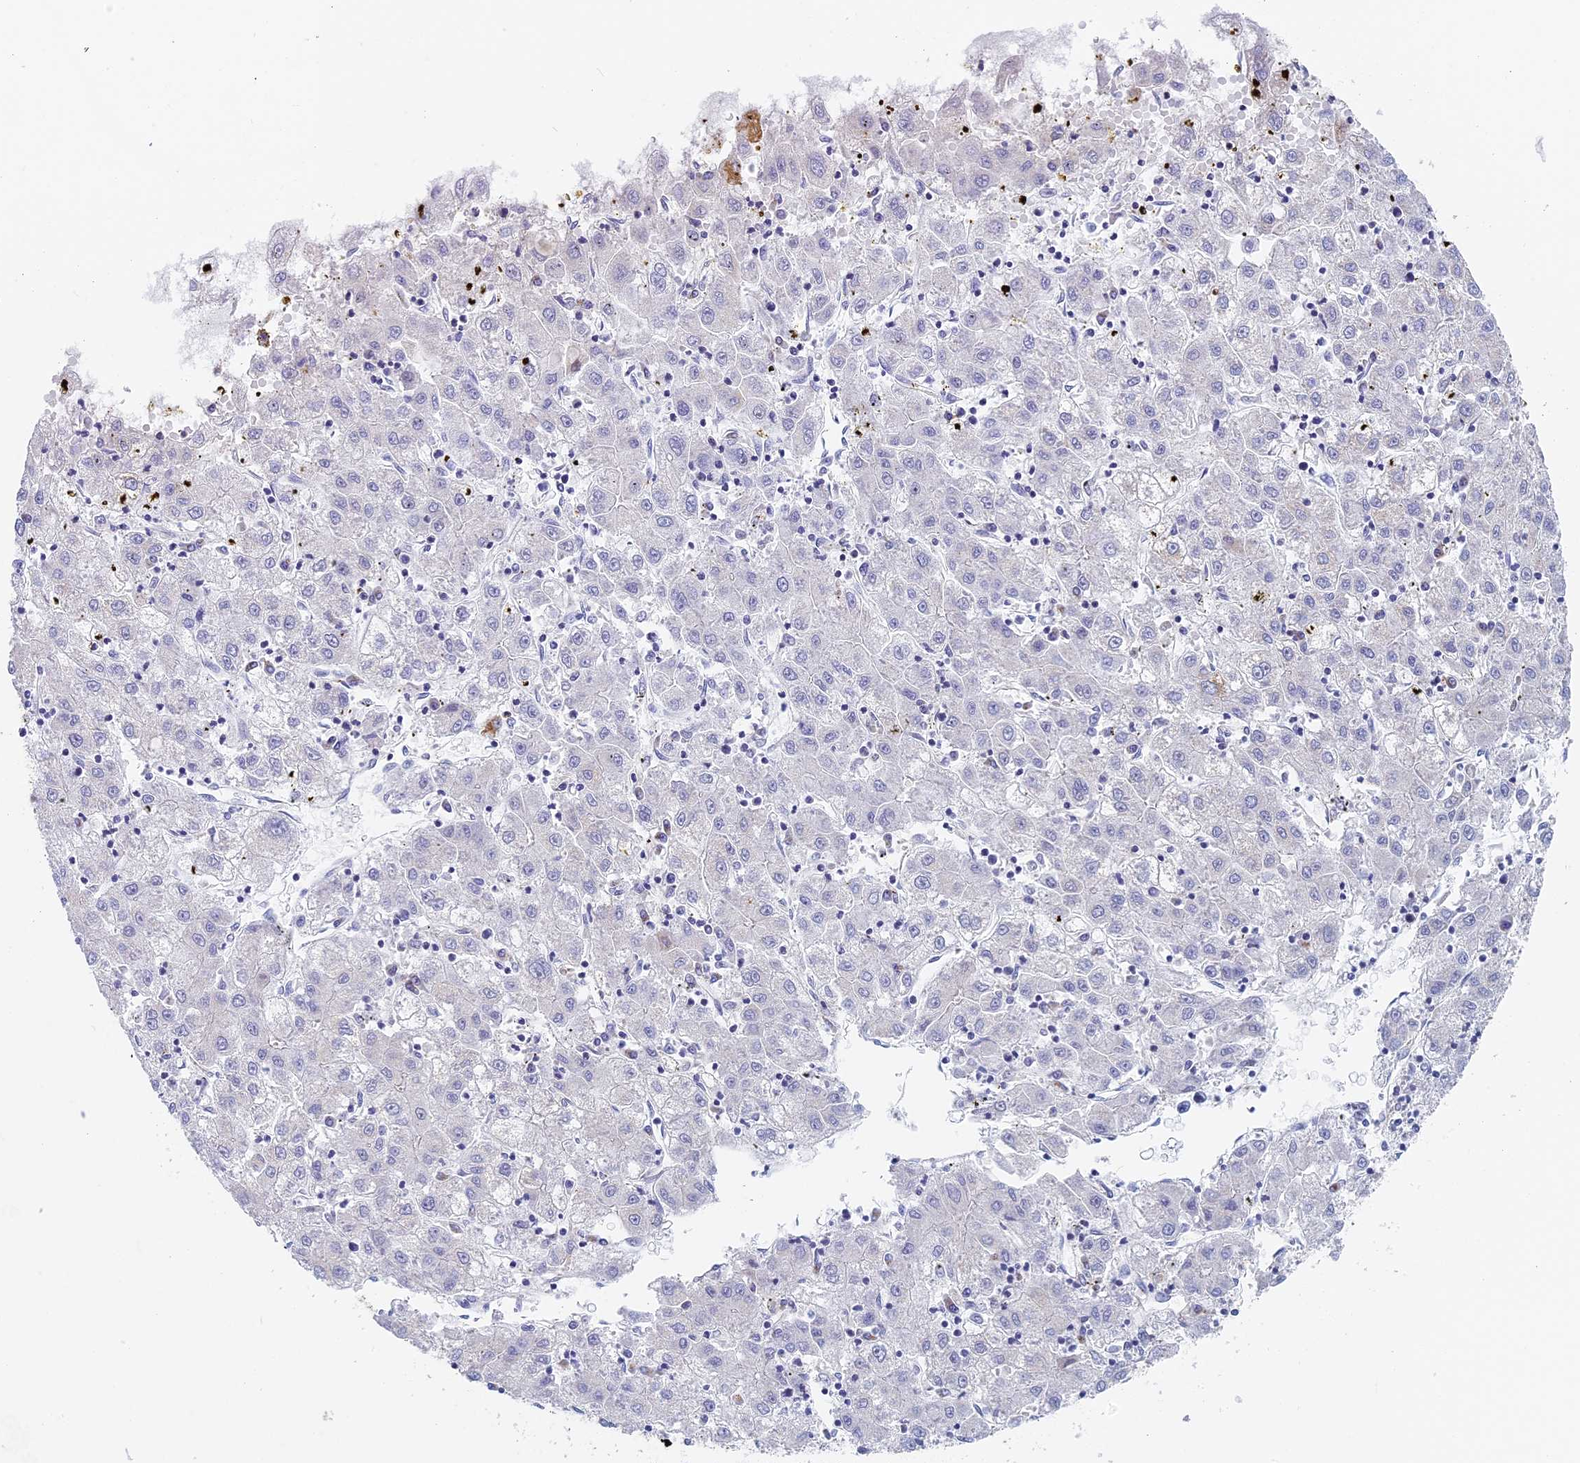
{"staining": {"intensity": "negative", "quantity": "none", "location": "none"}, "tissue": "liver cancer", "cell_type": "Tumor cells", "image_type": "cancer", "snomed": [{"axis": "morphology", "description": "Carcinoma, Hepatocellular, NOS"}, {"axis": "topography", "description": "Liver"}], "caption": "DAB (3,3'-diaminobenzidine) immunohistochemical staining of human liver hepatocellular carcinoma exhibits no significant expression in tumor cells.", "gene": "DDA1", "patient": {"sex": "male", "age": 72}}